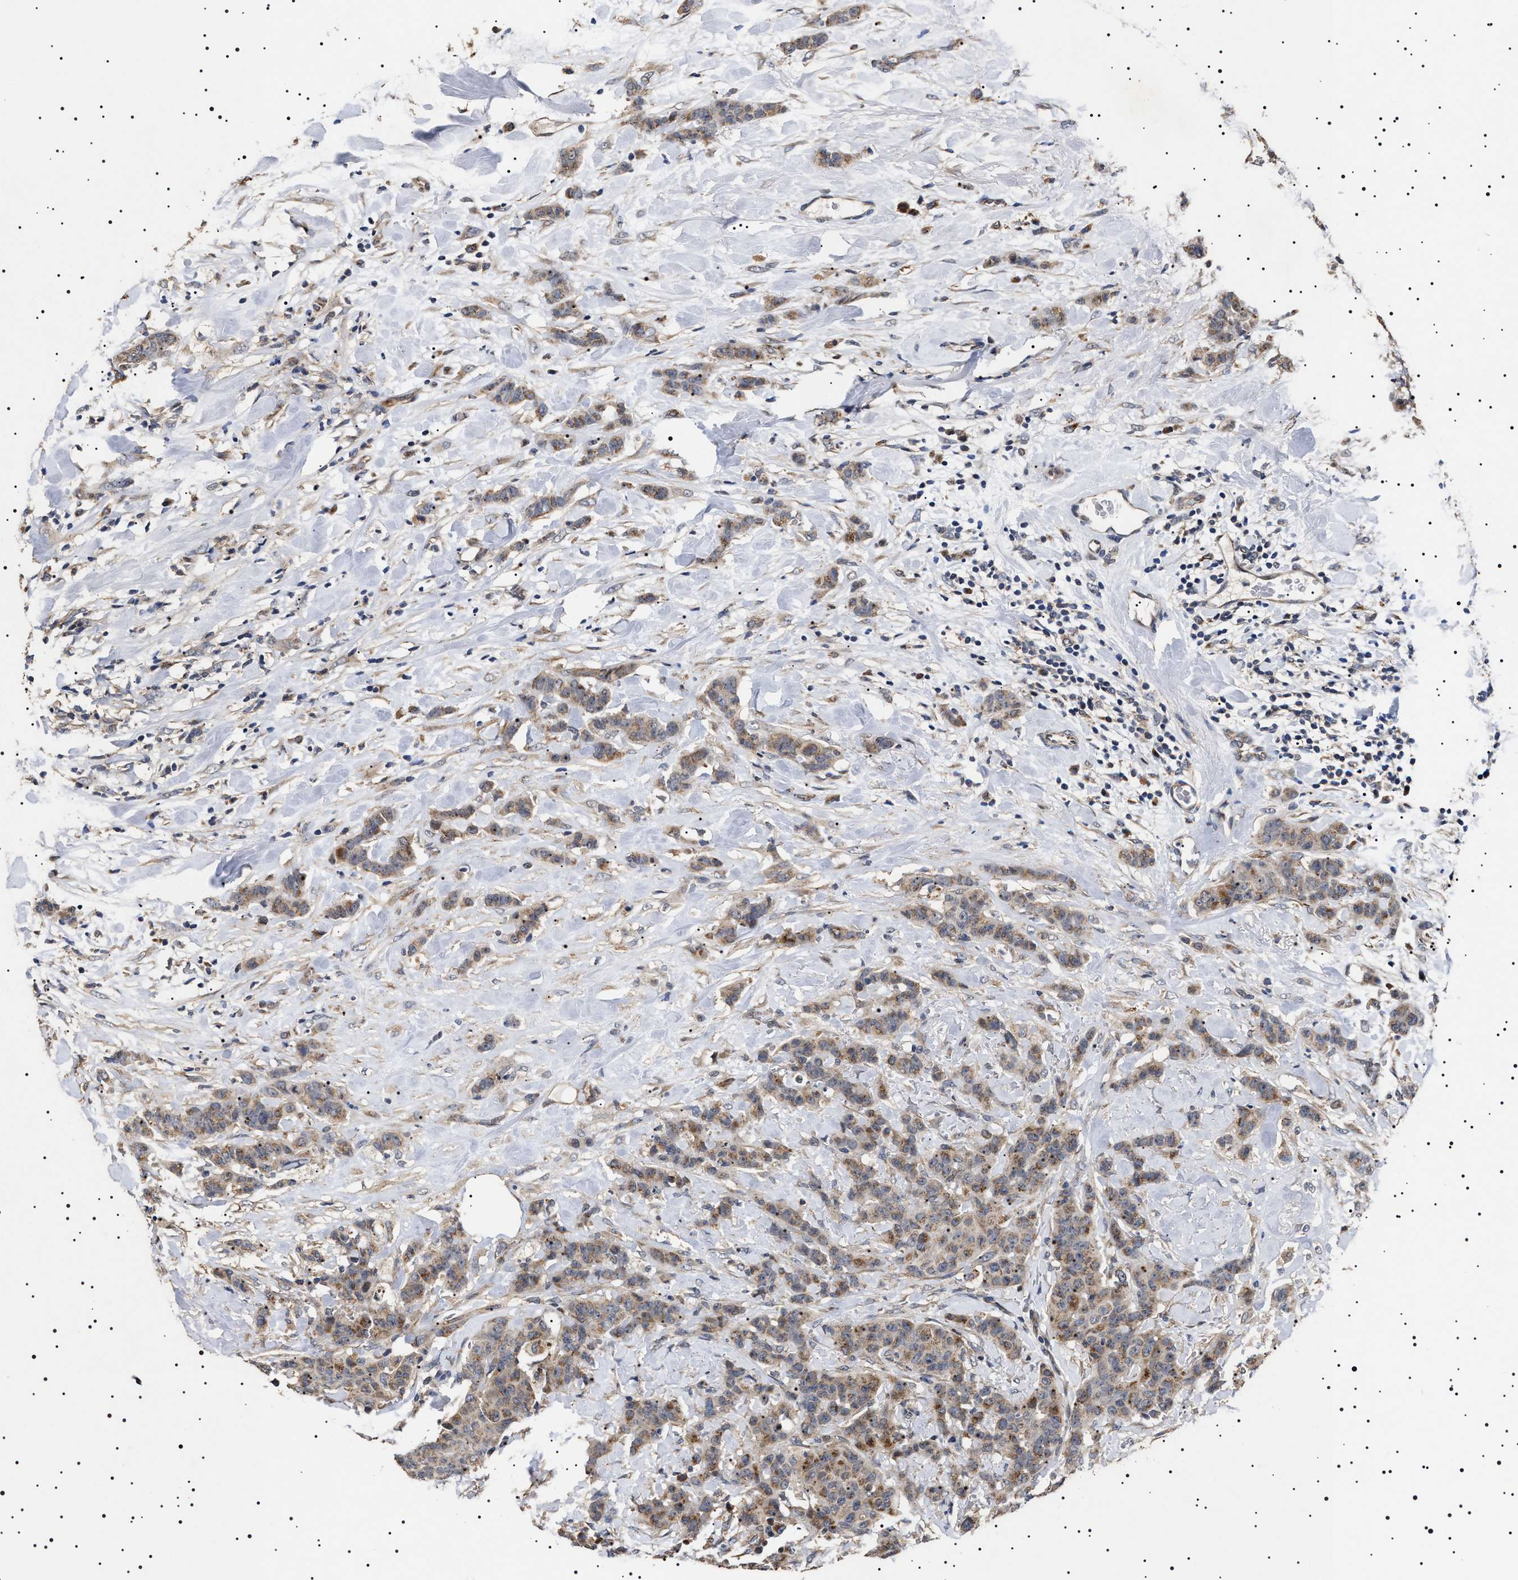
{"staining": {"intensity": "moderate", "quantity": "25%-75%", "location": "cytoplasmic/membranous"}, "tissue": "breast cancer", "cell_type": "Tumor cells", "image_type": "cancer", "snomed": [{"axis": "morphology", "description": "Normal tissue, NOS"}, {"axis": "morphology", "description": "Duct carcinoma"}, {"axis": "topography", "description": "Breast"}], "caption": "Protein analysis of breast cancer (infiltrating ductal carcinoma) tissue demonstrates moderate cytoplasmic/membranous positivity in approximately 25%-75% of tumor cells.", "gene": "RAB34", "patient": {"sex": "female", "age": 40}}